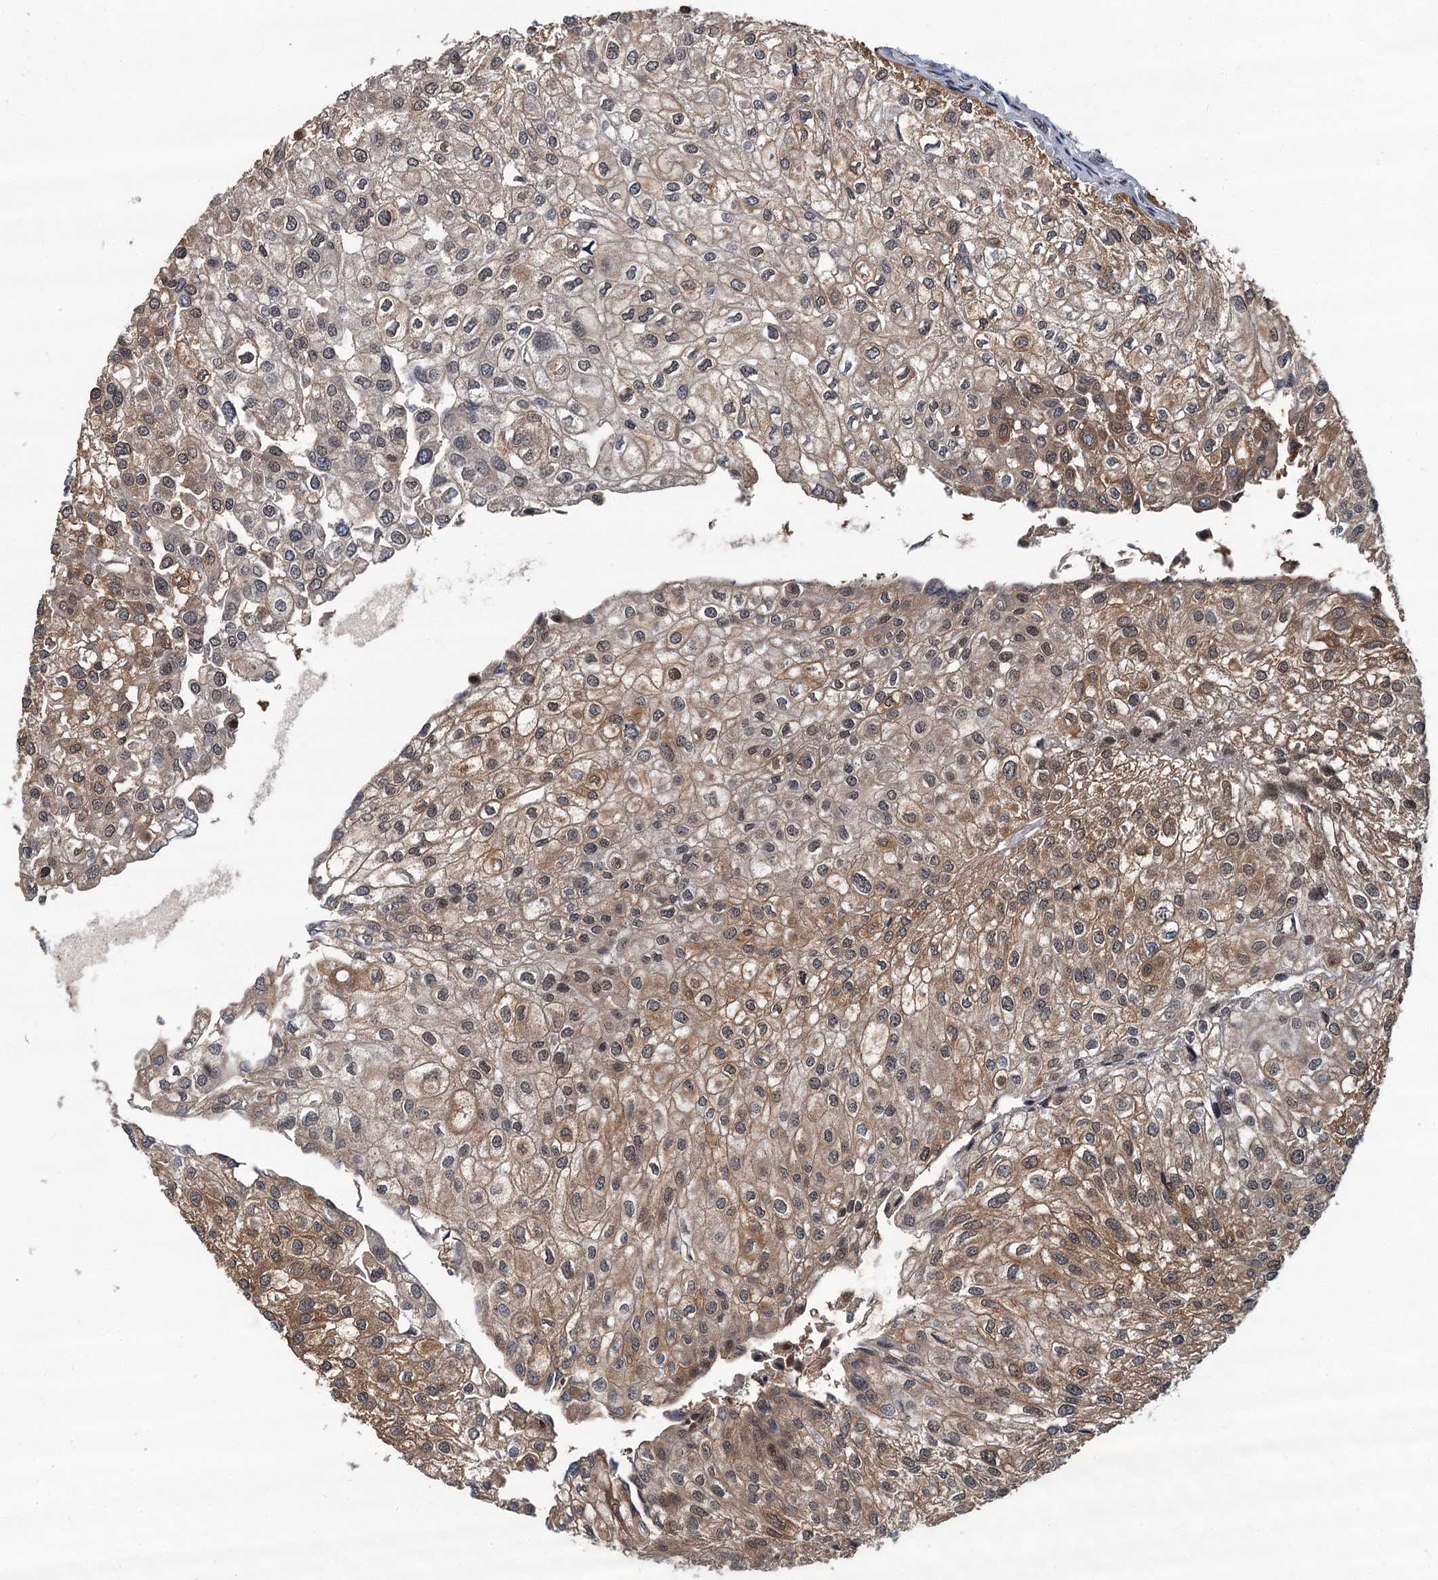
{"staining": {"intensity": "moderate", "quantity": "25%-75%", "location": "cytoplasmic/membranous,nuclear"}, "tissue": "urothelial cancer", "cell_type": "Tumor cells", "image_type": "cancer", "snomed": [{"axis": "morphology", "description": "Urothelial carcinoma, Low grade"}, {"axis": "topography", "description": "Urinary bladder"}], "caption": "Moderate cytoplasmic/membranous and nuclear expression for a protein is appreciated in about 25%-75% of tumor cells of urothelial carcinoma (low-grade) using immunohistochemistry.", "gene": "PPHLN1", "patient": {"sex": "female", "age": 89}}